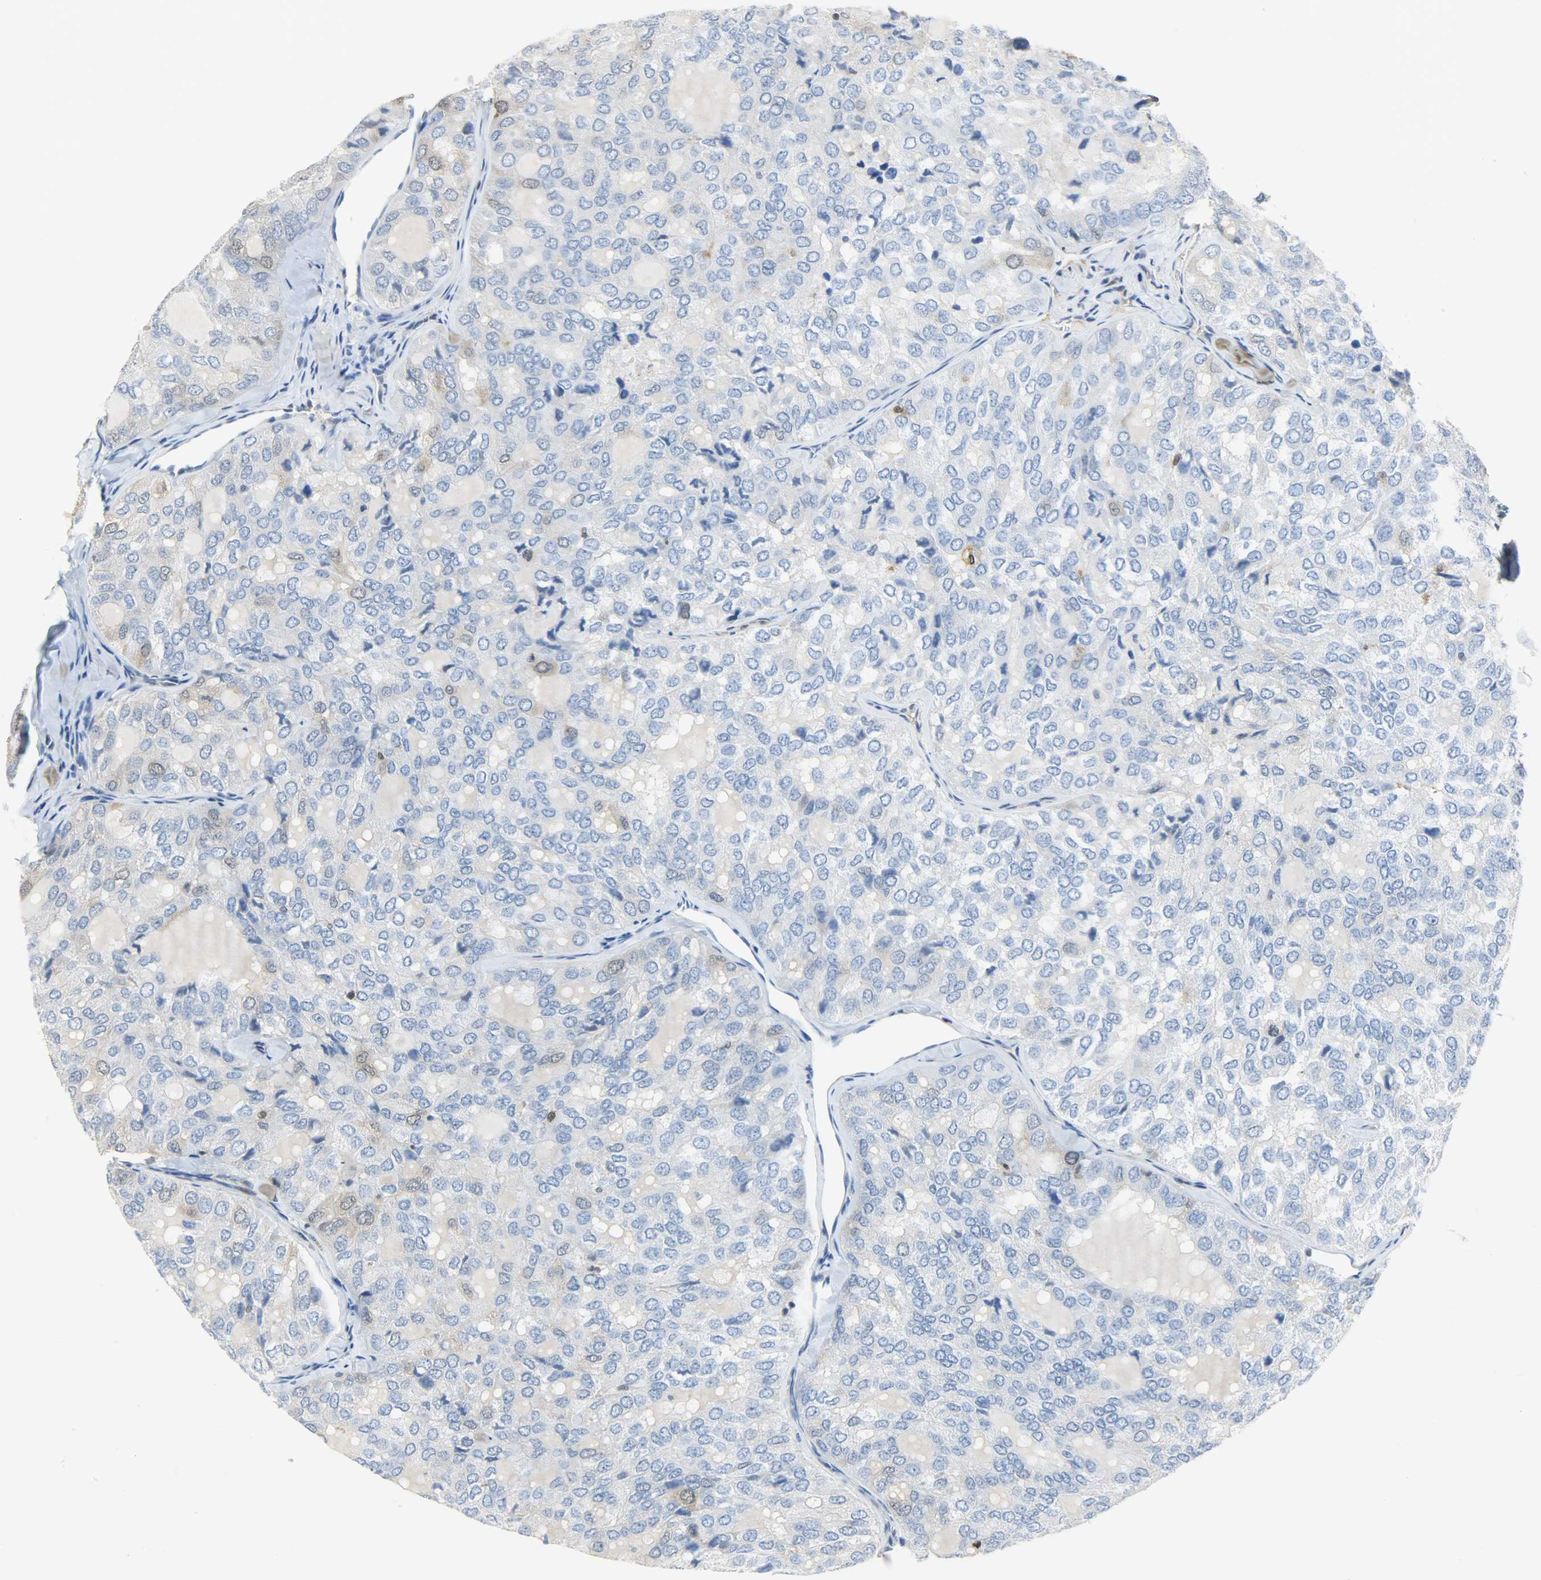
{"staining": {"intensity": "weak", "quantity": "25%-75%", "location": "cytoplasmic/membranous,nuclear"}, "tissue": "thyroid cancer", "cell_type": "Tumor cells", "image_type": "cancer", "snomed": [{"axis": "morphology", "description": "Follicular adenoma carcinoma, NOS"}, {"axis": "topography", "description": "Thyroid gland"}], "caption": "The micrograph shows immunohistochemical staining of thyroid follicular adenoma carcinoma. There is weak cytoplasmic/membranous and nuclear staining is identified in approximately 25%-75% of tumor cells.", "gene": "EIF4EBP1", "patient": {"sex": "male", "age": 75}}